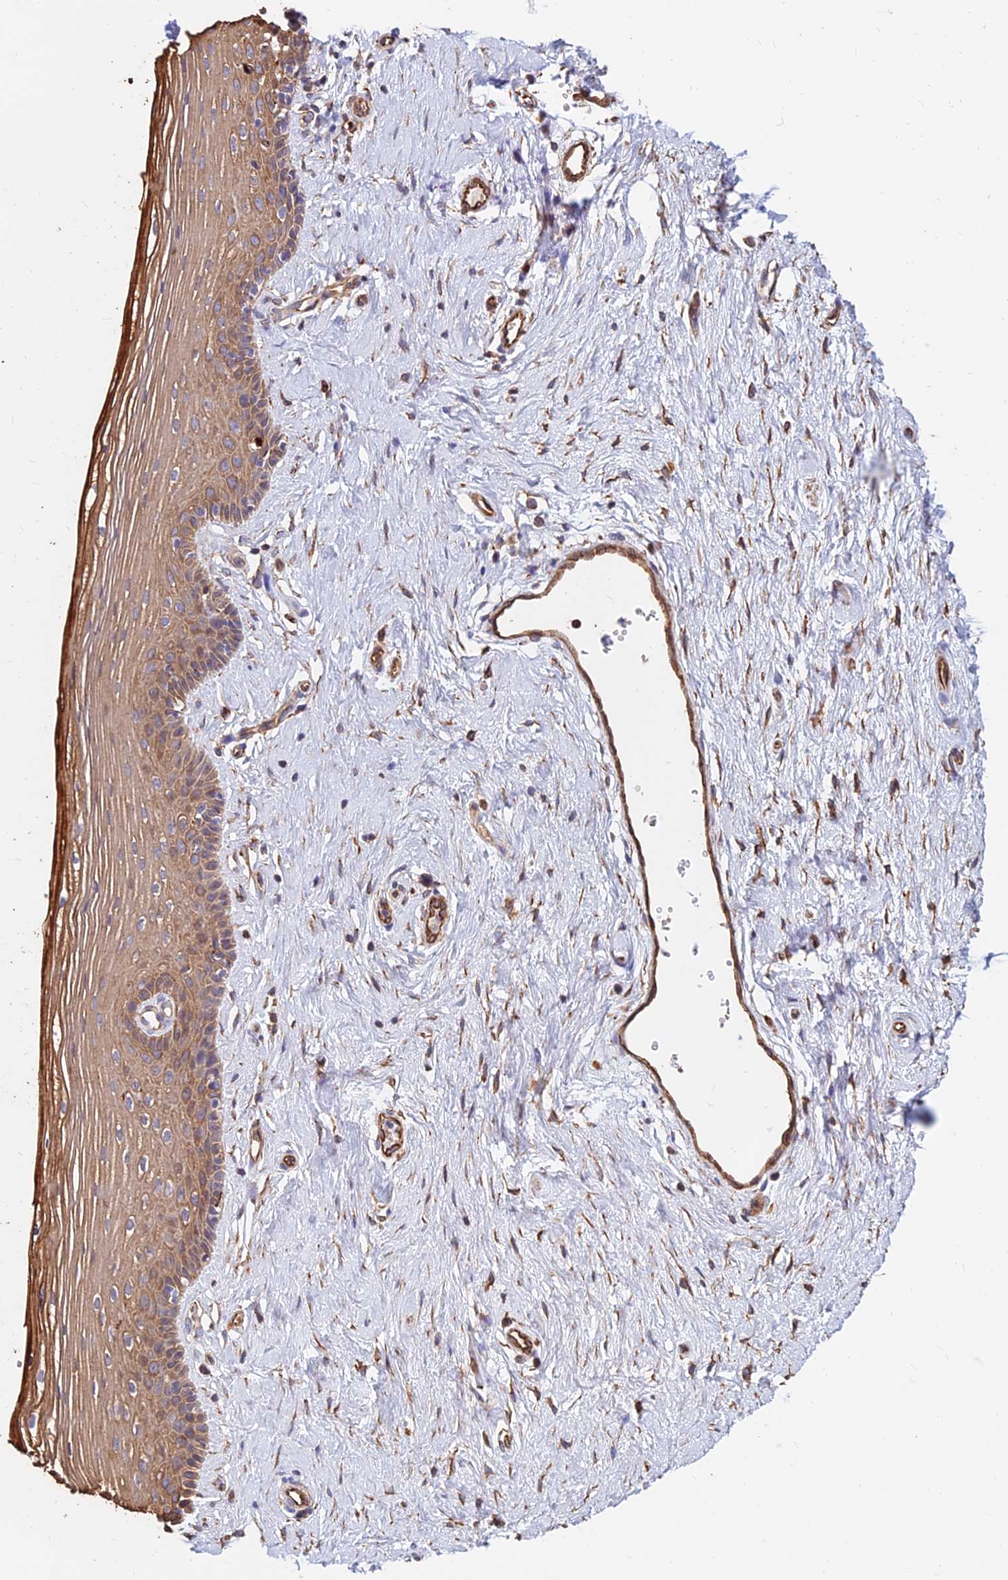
{"staining": {"intensity": "moderate", "quantity": ">75%", "location": "cytoplasmic/membranous"}, "tissue": "vagina", "cell_type": "Squamous epithelial cells", "image_type": "normal", "snomed": [{"axis": "morphology", "description": "Normal tissue, NOS"}, {"axis": "topography", "description": "Vagina"}], "caption": "Immunohistochemistry (IHC) photomicrograph of normal vagina stained for a protein (brown), which reveals medium levels of moderate cytoplasmic/membranous positivity in about >75% of squamous epithelial cells.", "gene": "CDK18", "patient": {"sex": "female", "age": 46}}